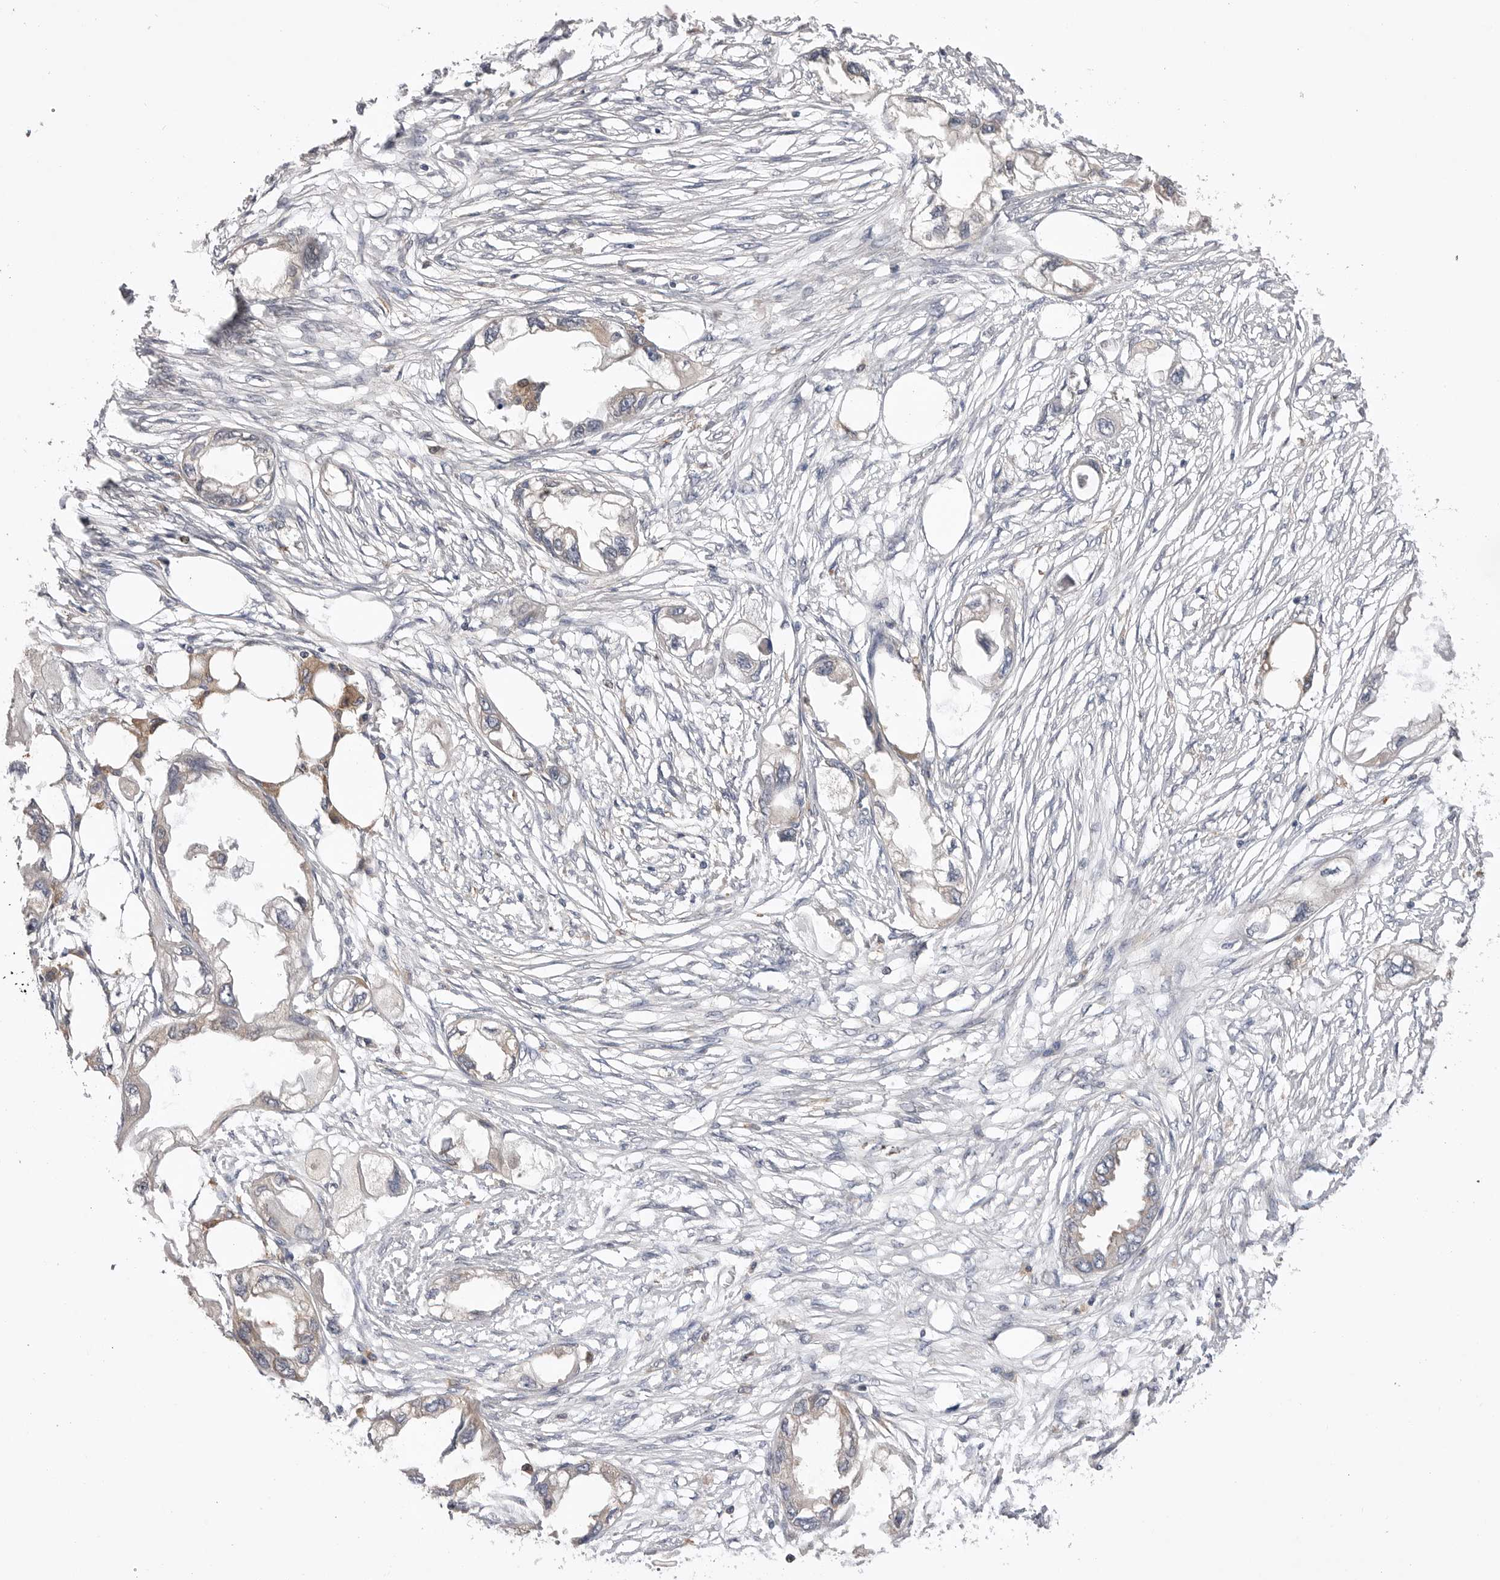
{"staining": {"intensity": "moderate", "quantity": "<25%", "location": "cytoplasmic/membranous"}, "tissue": "endometrial cancer", "cell_type": "Tumor cells", "image_type": "cancer", "snomed": [{"axis": "morphology", "description": "Adenocarcinoma, NOS"}, {"axis": "morphology", "description": "Adenocarcinoma, metastatic, NOS"}, {"axis": "topography", "description": "Adipose tissue"}, {"axis": "topography", "description": "Endometrium"}], "caption": "A high-resolution histopathology image shows immunohistochemistry (IHC) staining of endometrial adenocarcinoma, which displays moderate cytoplasmic/membranous expression in approximately <25% of tumor cells.", "gene": "VAC14", "patient": {"sex": "female", "age": 67}}